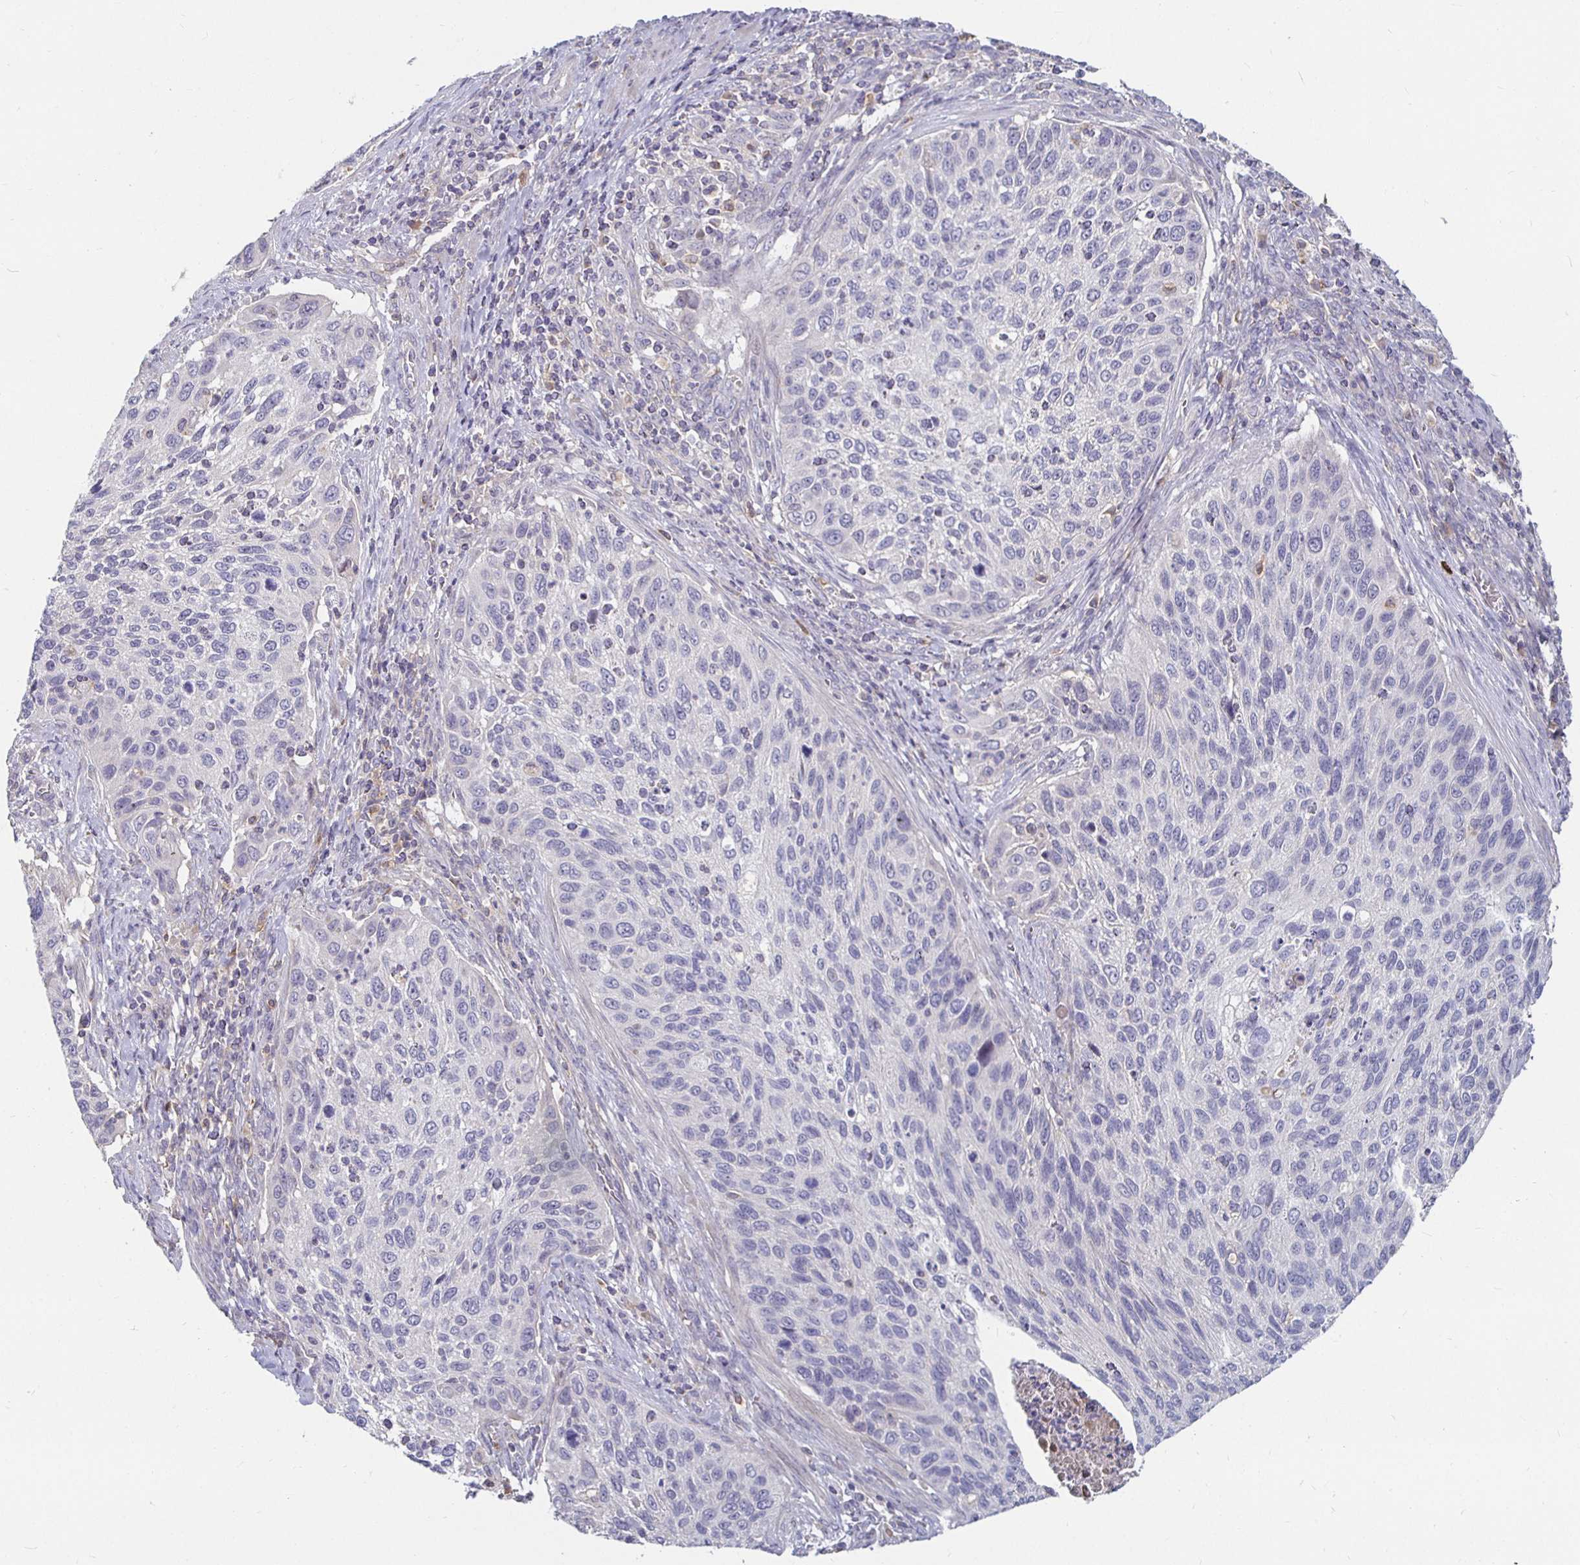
{"staining": {"intensity": "negative", "quantity": "none", "location": "none"}, "tissue": "cervical cancer", "cell_type": "Tumor cells", "image_type": "cancer", "snomed": [{"axis": "morphology", "description": "Squamous cell carcinoma, NOS"}, {"axis": "topography", "description": "Cervix"}], "caption": "There is no significant staining in tumor cells of squamous cell carcinoma (cervical).", "gene": "RNF144B", "patient": {"sex": "female", "age": 70}}